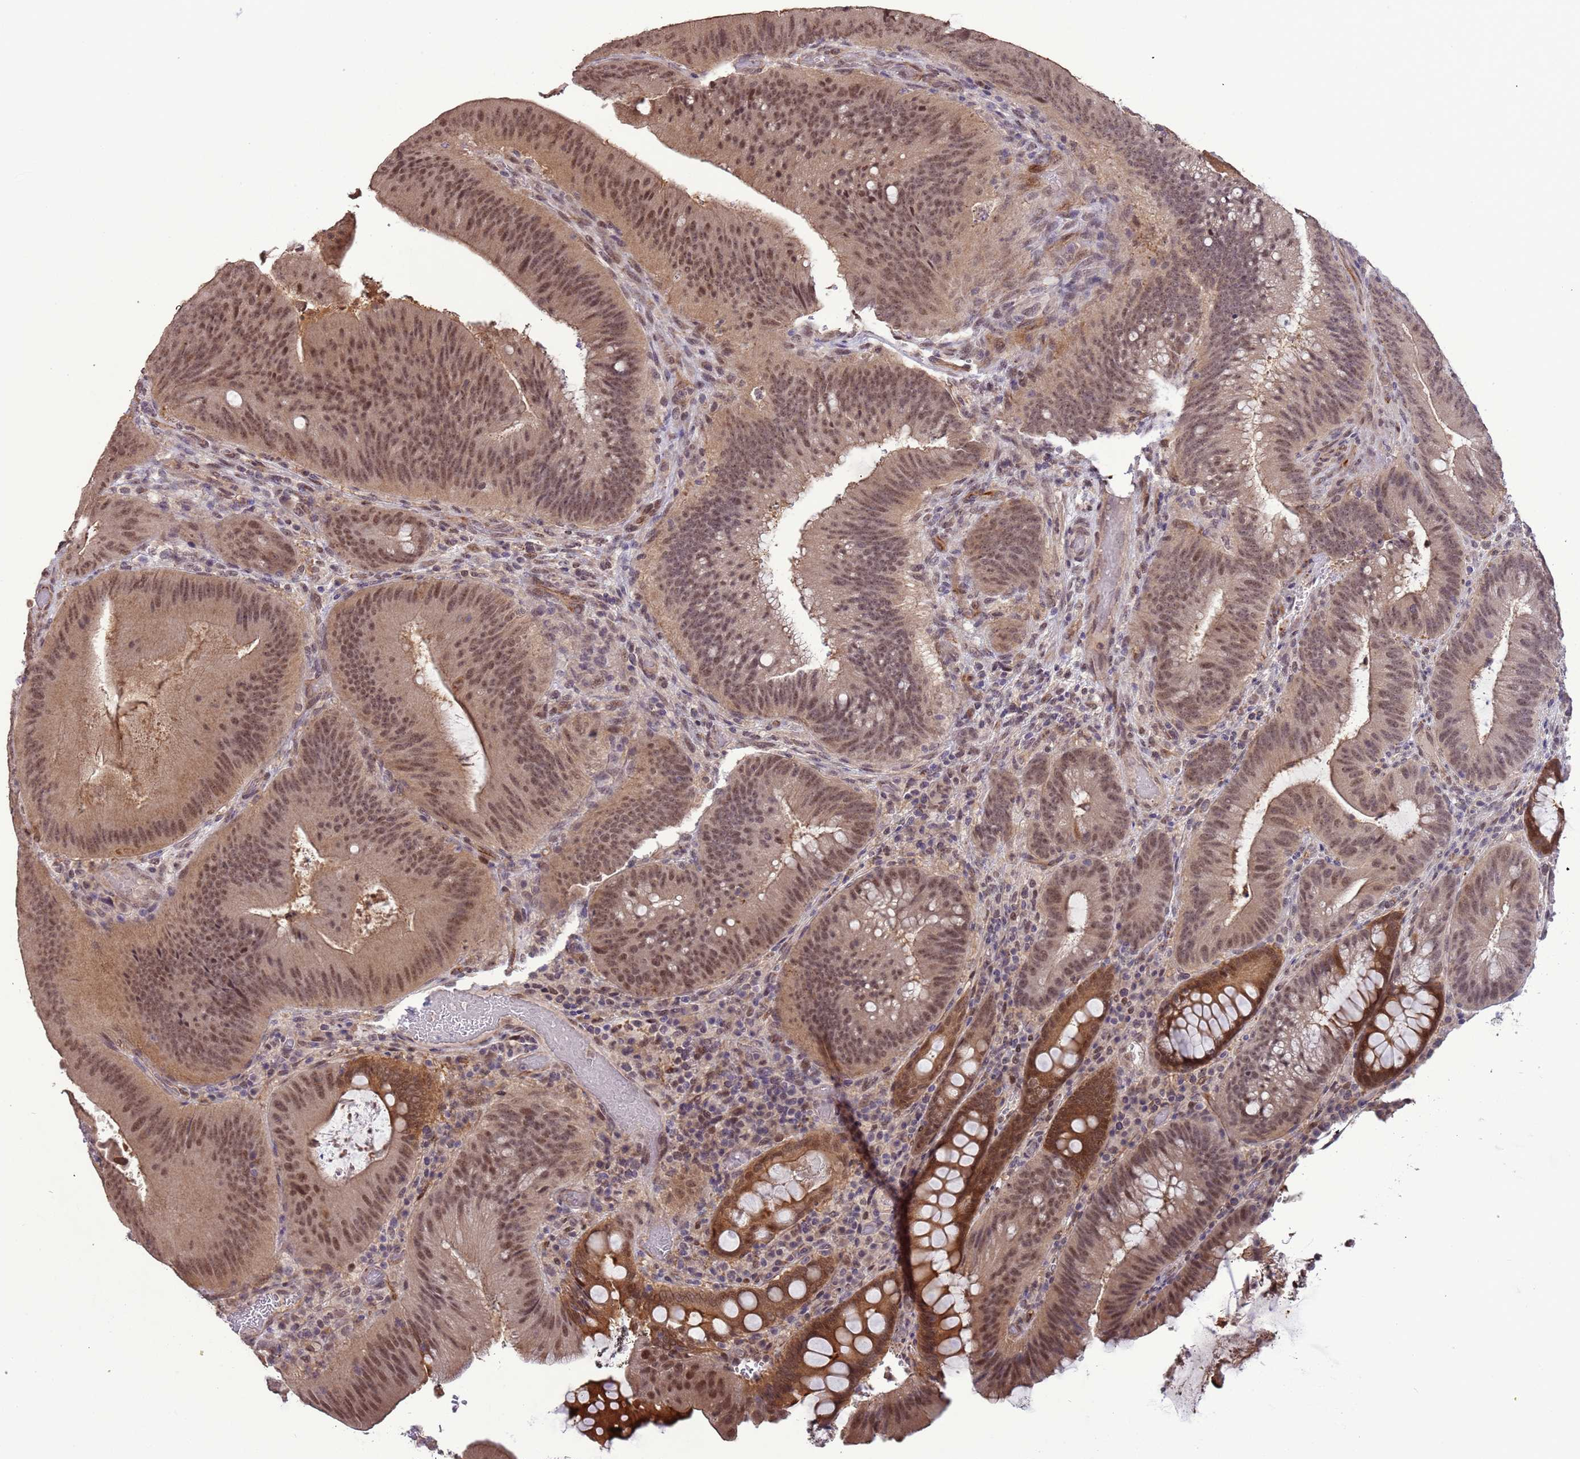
{"staining": {"intensity": "moderate", "quantity": ">75%", "location": "nuclear"}, "tissue": "colorectal cancer", "cell_type": "Tumor cells", "image_type": "cancer", "snomed": [{"axis": "morphology", "description": "Adenocarcinoma, NOS"}, {"axis": "topography", "description": "Colon"}], "caption": "Immunohistochemistry (DAB (3,3'-diaminobenzidine)) staining of colorectal cancer shows moderate nuclear protein positivity in approximately >75% of tumor cells.", "gene": "ZBTB5", "patient": {"sex": "female", "age": 43}}